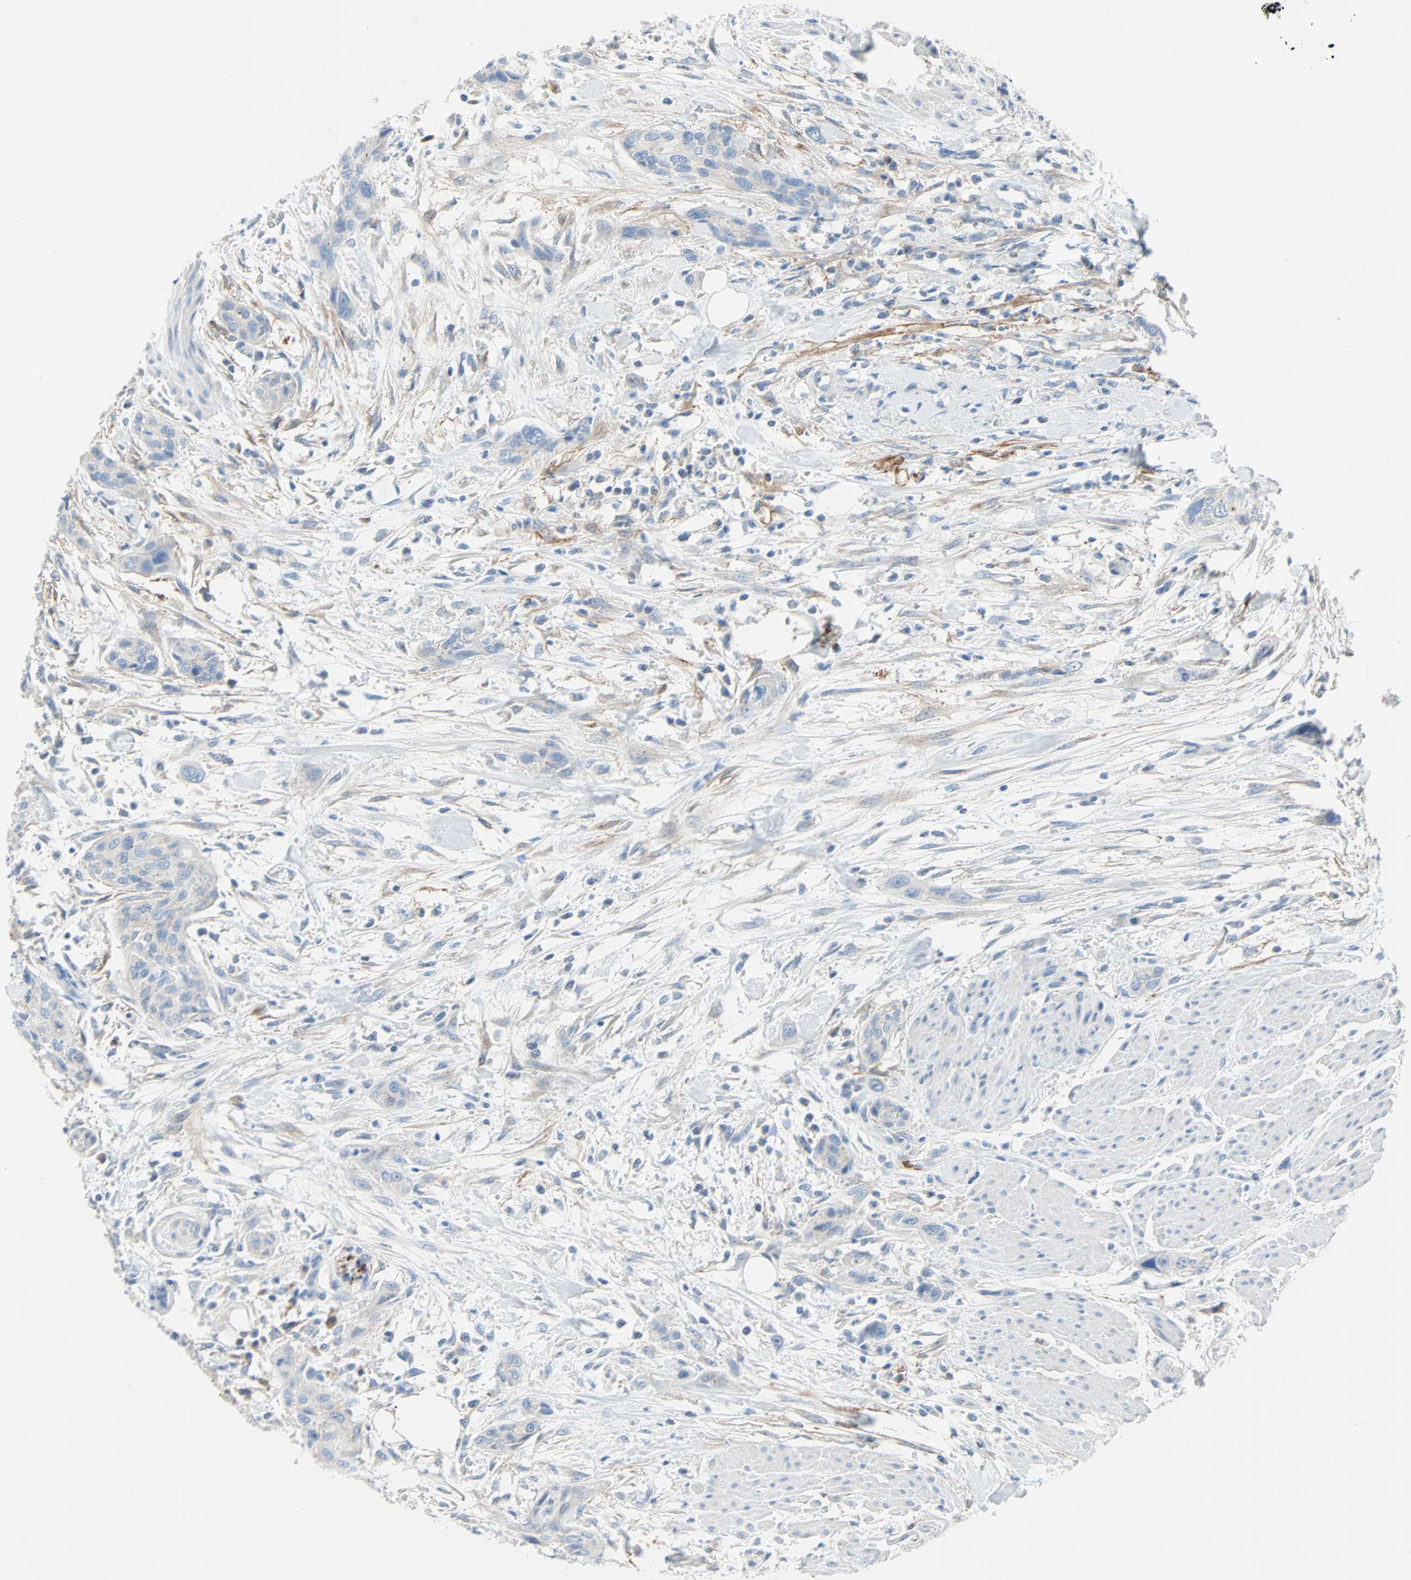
{"staining": {"intensity": "negative", "quantity": "none", "location": "none"}, "tissue": "urothelial cancer", "cell_type": "Tumor cells", "image_type": "cancer", "snomed": [{"axis": "morphology", "description": "Urothelial carcinoma, High grade"}, {"axis": "topography", "description": "Urinary bladder"}], "caption": "This is an immunohistochemistry micrograph of high-grade urothelial carcinoma. There is no expression in tumor cells.", "gene": "PDPN", "patient": {"sex": "male", "age": 35}}